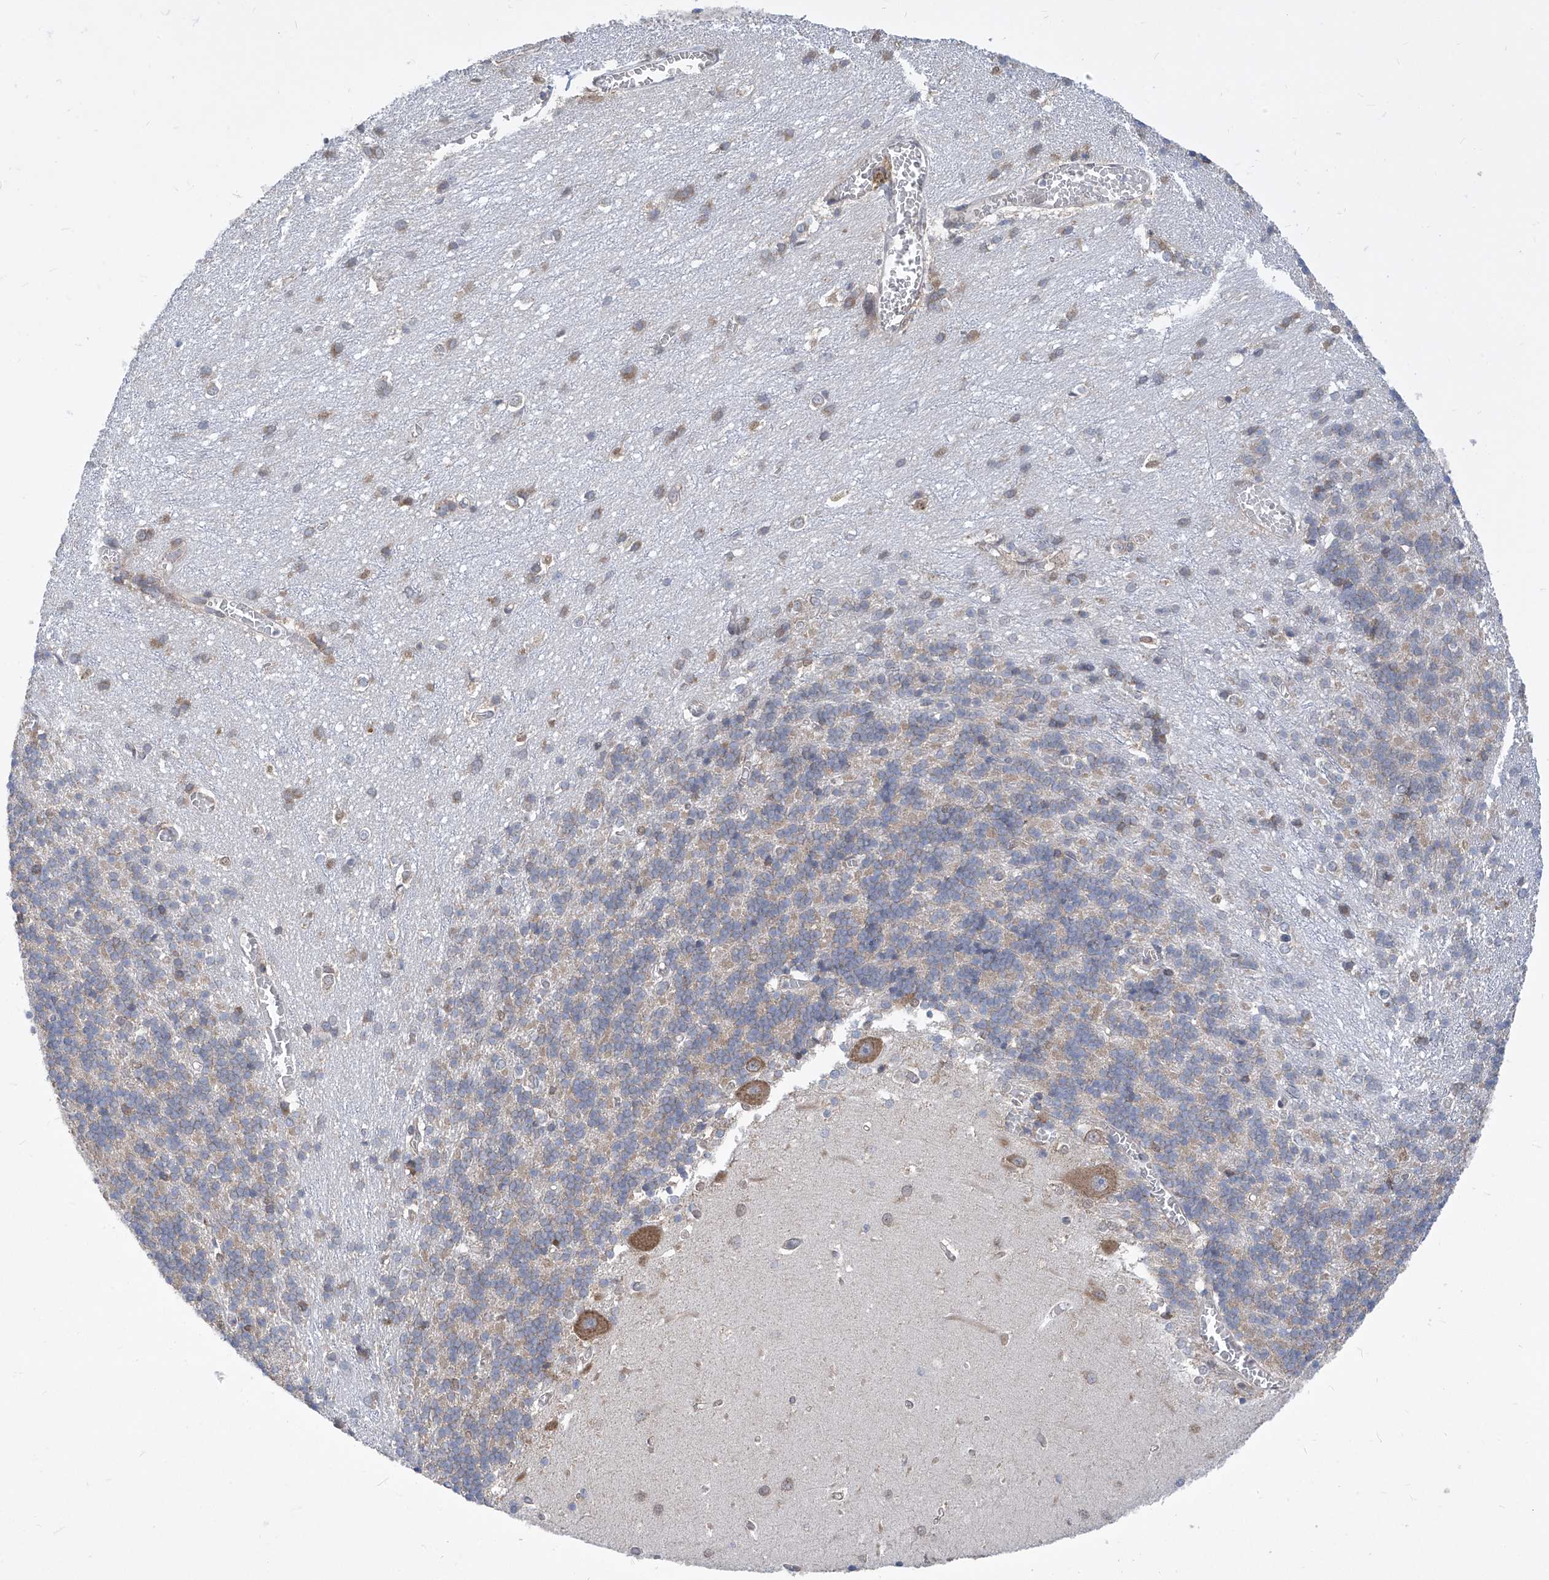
{"staining": {"intensity": "negative", "quantity": "none", "location": "none"}, "tissue": "cerebellum", "cell_type": "Cells in granular layer", "image_type": "normal", "snomed": [{"axis": "morphology", "description": "Normal tissue, NOS"}, {"axis": "topography", "description": "Cerebellum"}], "caption": "High power microscopy histopathology image of an IHC histopathology image of unremarkable cerebellum, revealing no significant expression in cells in granular layer.", "gene": "EIF3M", "patient": {"sex": "male", "age": 37}}